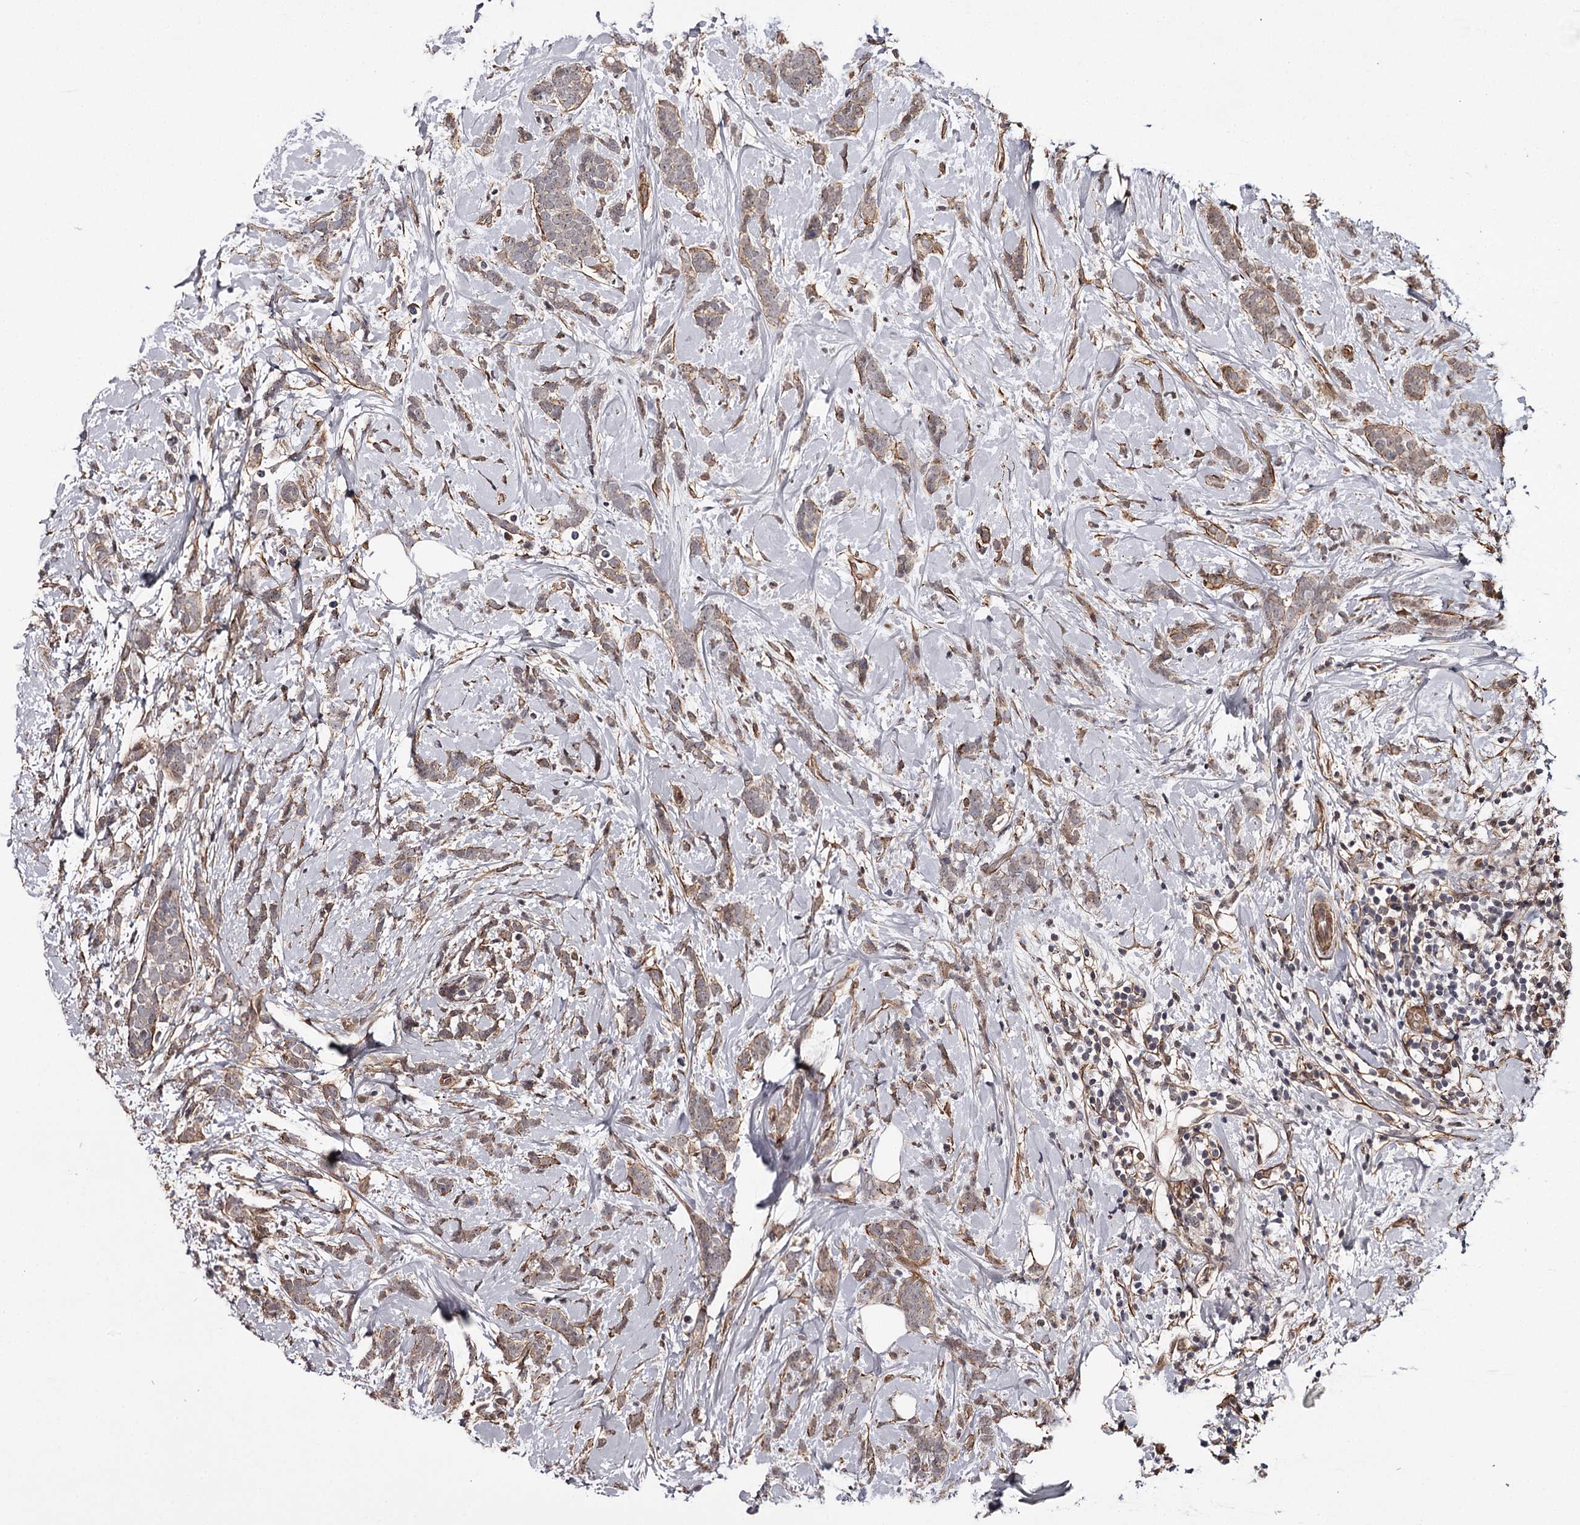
{"staining": {"intensity": "weak", "quantity": "<25%", "location": "cytoplasmic/membranous"}, "tissue": "breast cancer", "cell_type": "Tumor cells", "image_type": "cancer", "snomed": [{"axis": "morphology", "description": "Lobular carcinoma"}, {"axis": "topography", "description": "Breast"}], "caption": "This is a histopathology image of IHC staining of breast cancer (lobular carcinoma), which shows no expression in tumor cells. The staining was performed using DAB to visualize the protein expression in brown, while the nuclei were stained in blue with hematoxylin (Magnification: 20x).", "gene": "TTC33", "patient": {"sex": "female", "age": 58}}